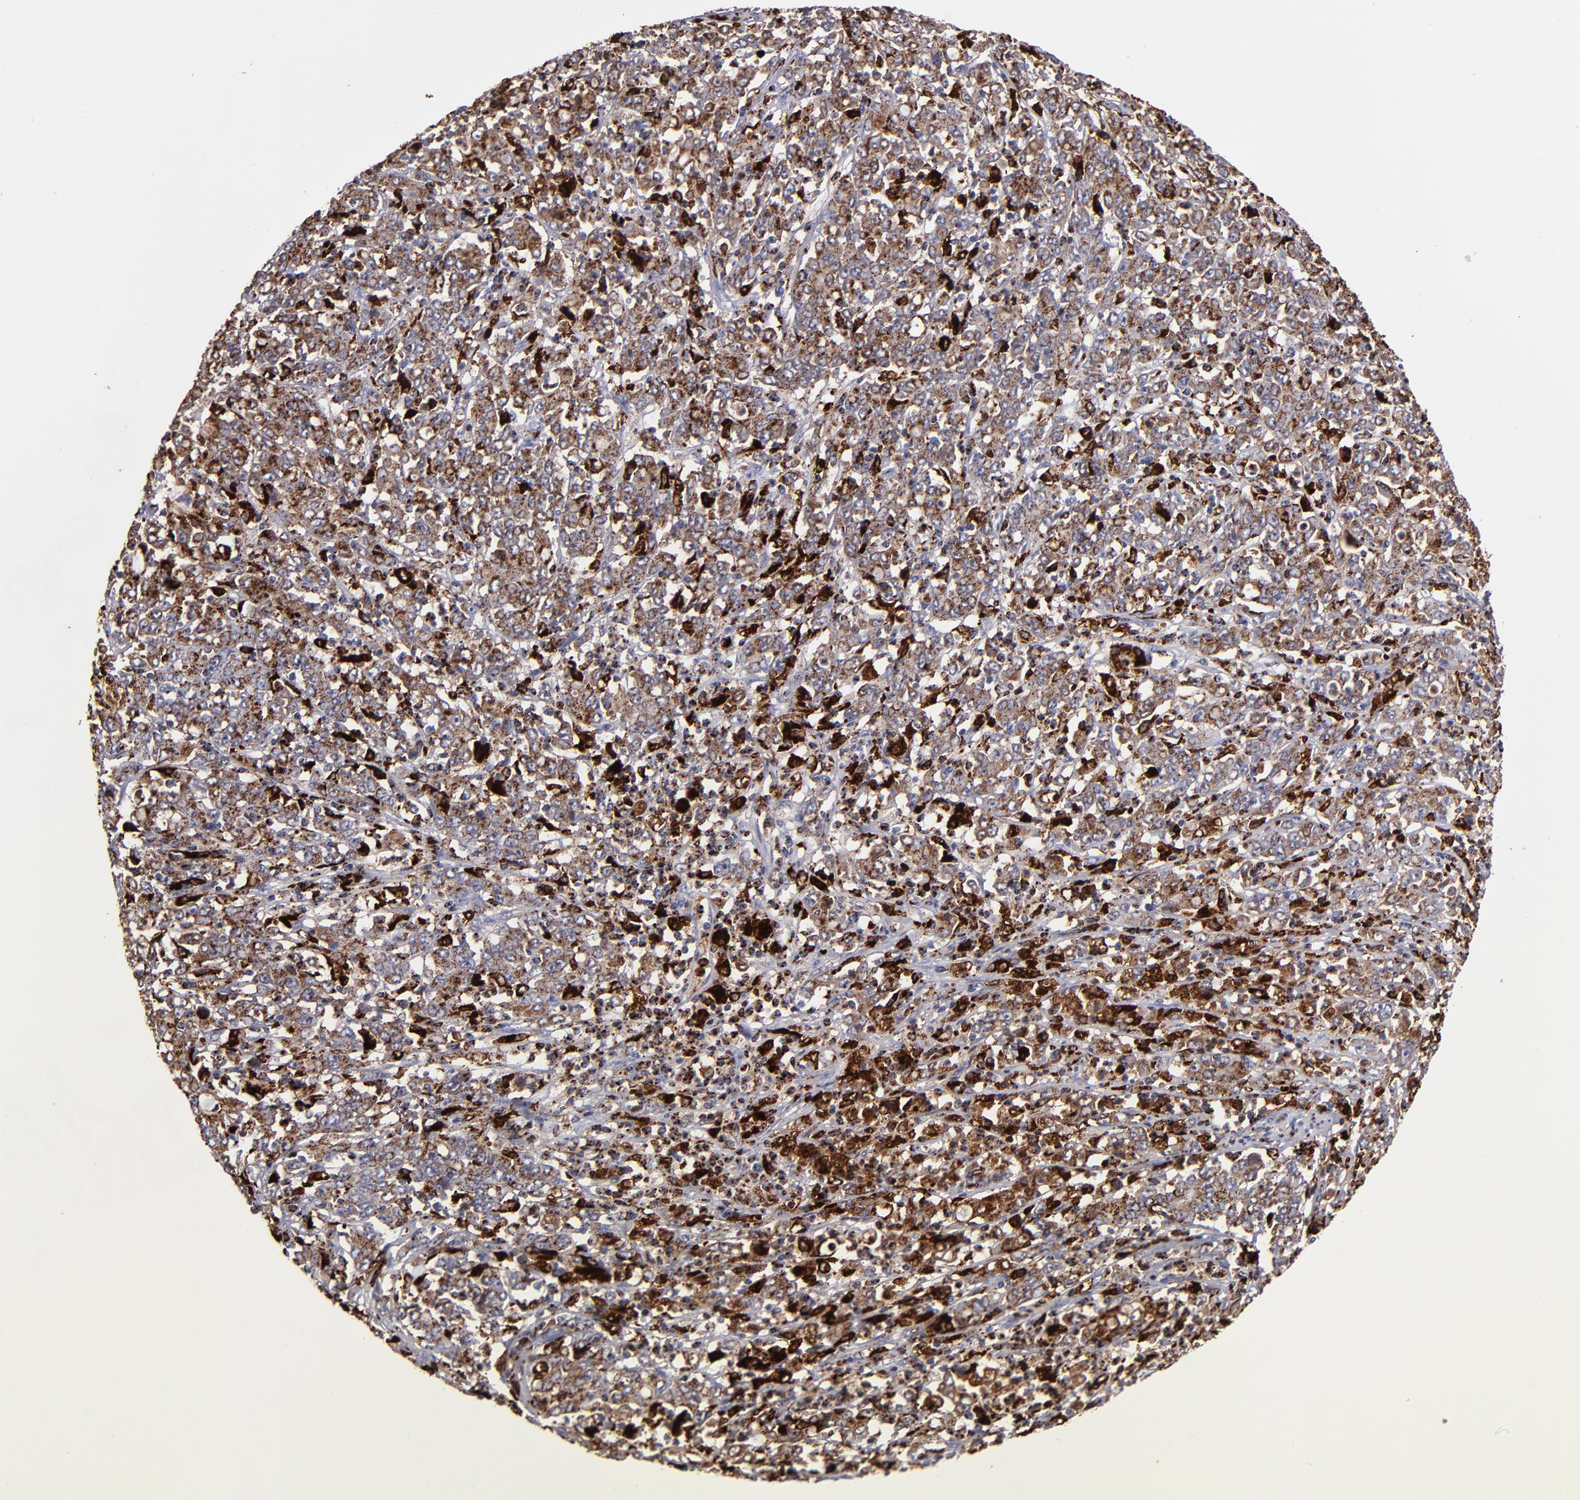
{"staining": {"intensity": "strong", "quantity": ">75%", "location": "cytoplasmic/membranous,nuclear"}, "tissue": "stomach cancer", "cell_type": "Tumor cells", "image_type": "cancer", "snomed": [{"axis": "morphology", "description": "Adenocarcinoma, NOS"}, {"axis": "topography", "description": "Stomach, lower"}], "caption": "This is a photomicrograph of IHC staining of stomach adenocarcinoma, which shows strong positivity in the cytoplasmic/membranous and nuclear of tumor cells.", "gene": "CTSS", "patient": {"sex": "female", "age": 71}}